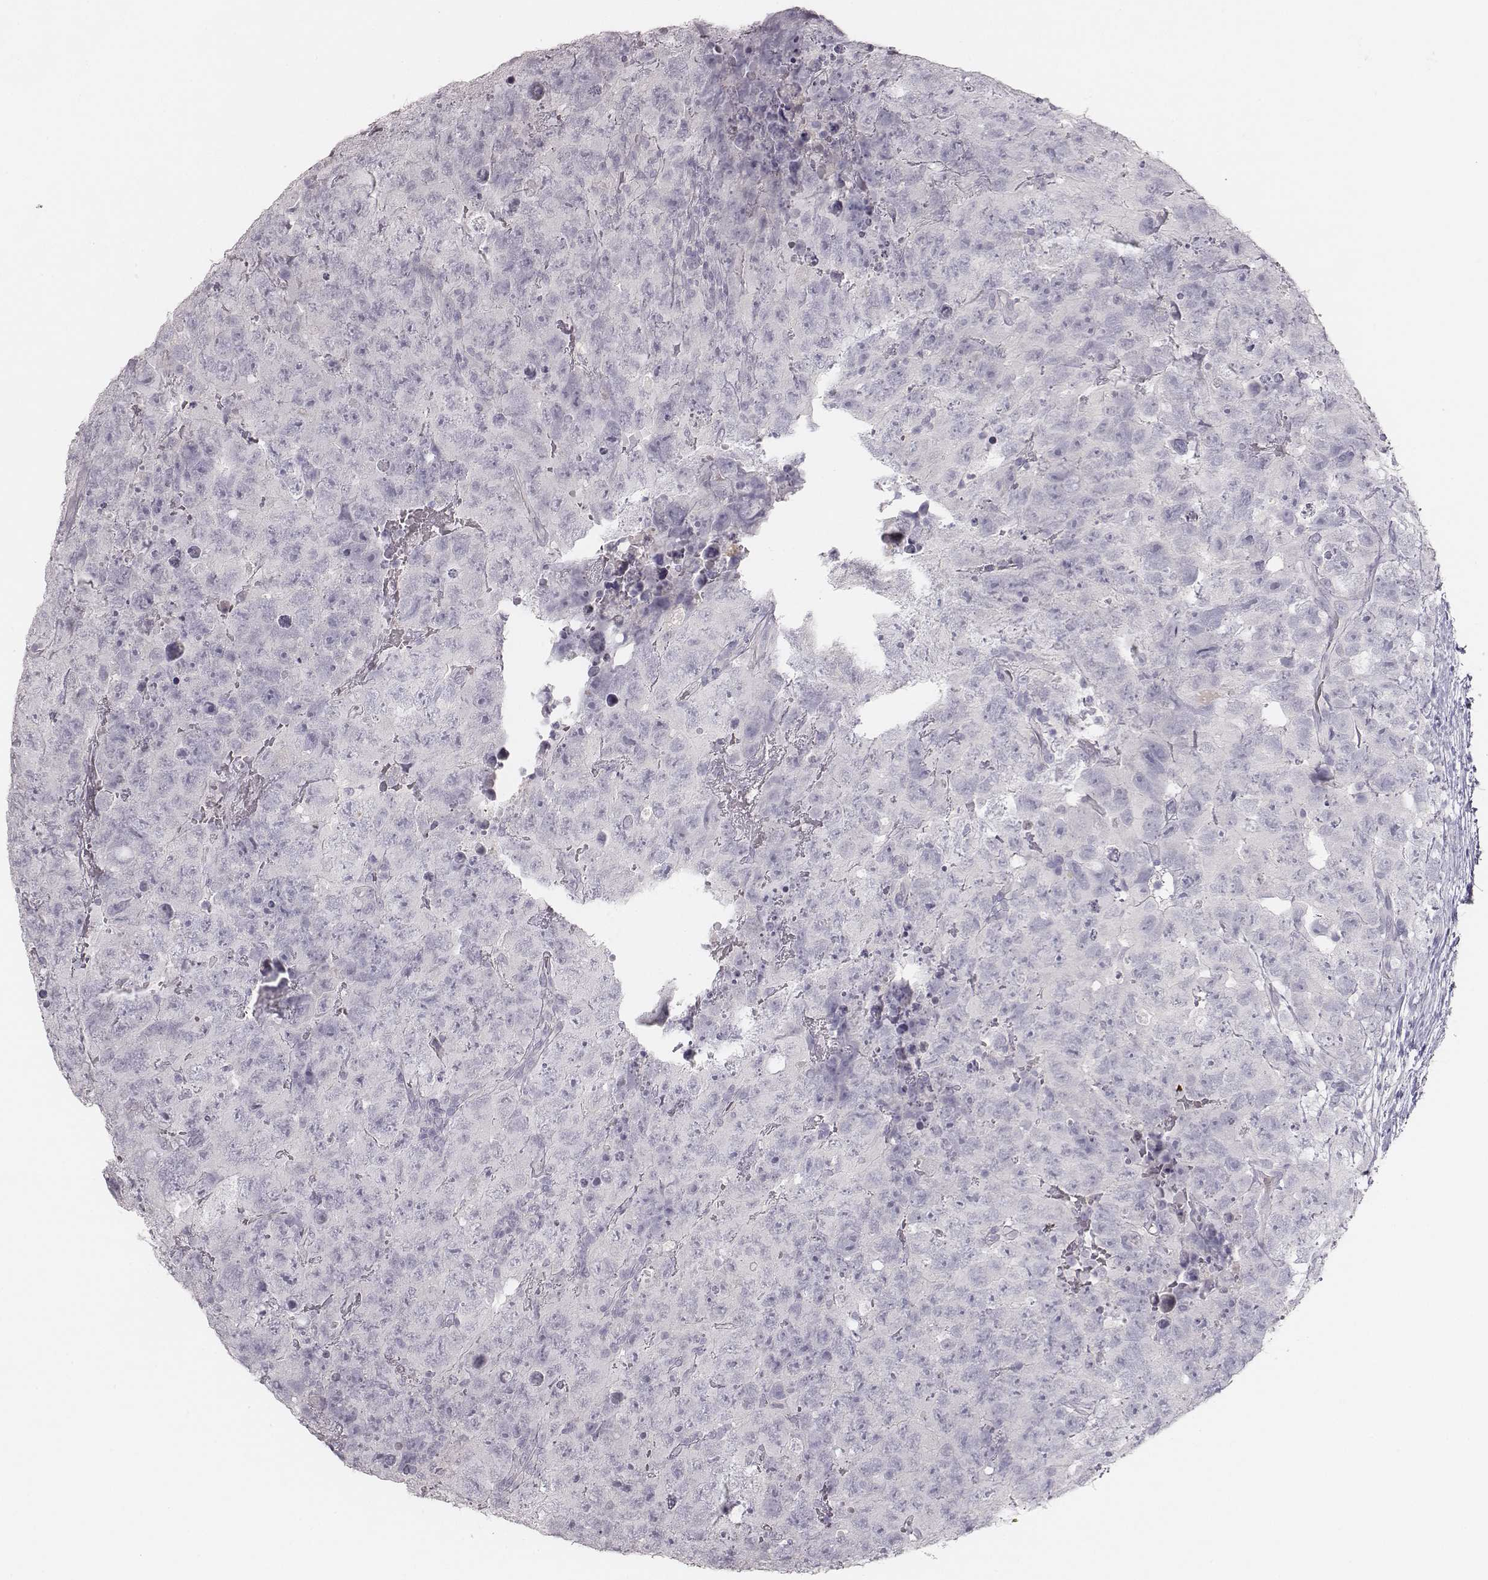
{"staining": {"intensity": "negative", "quantity": "none", "location": "none"}, "tissue": "testis cancer", "cell_type": "Tumor cells", "image_type": "cancer", "snomed": [{"axis": "morphology", "description": "Carcinoma, Embryonal, NOS"}, {"axis": "topography", "description": "Testis"}], "caption": "An image of human testis embryonal carcinoma is negative for staining in tumor cells.", "gene": "MYH6", "patient": {"sex": "male", "age": 24}}